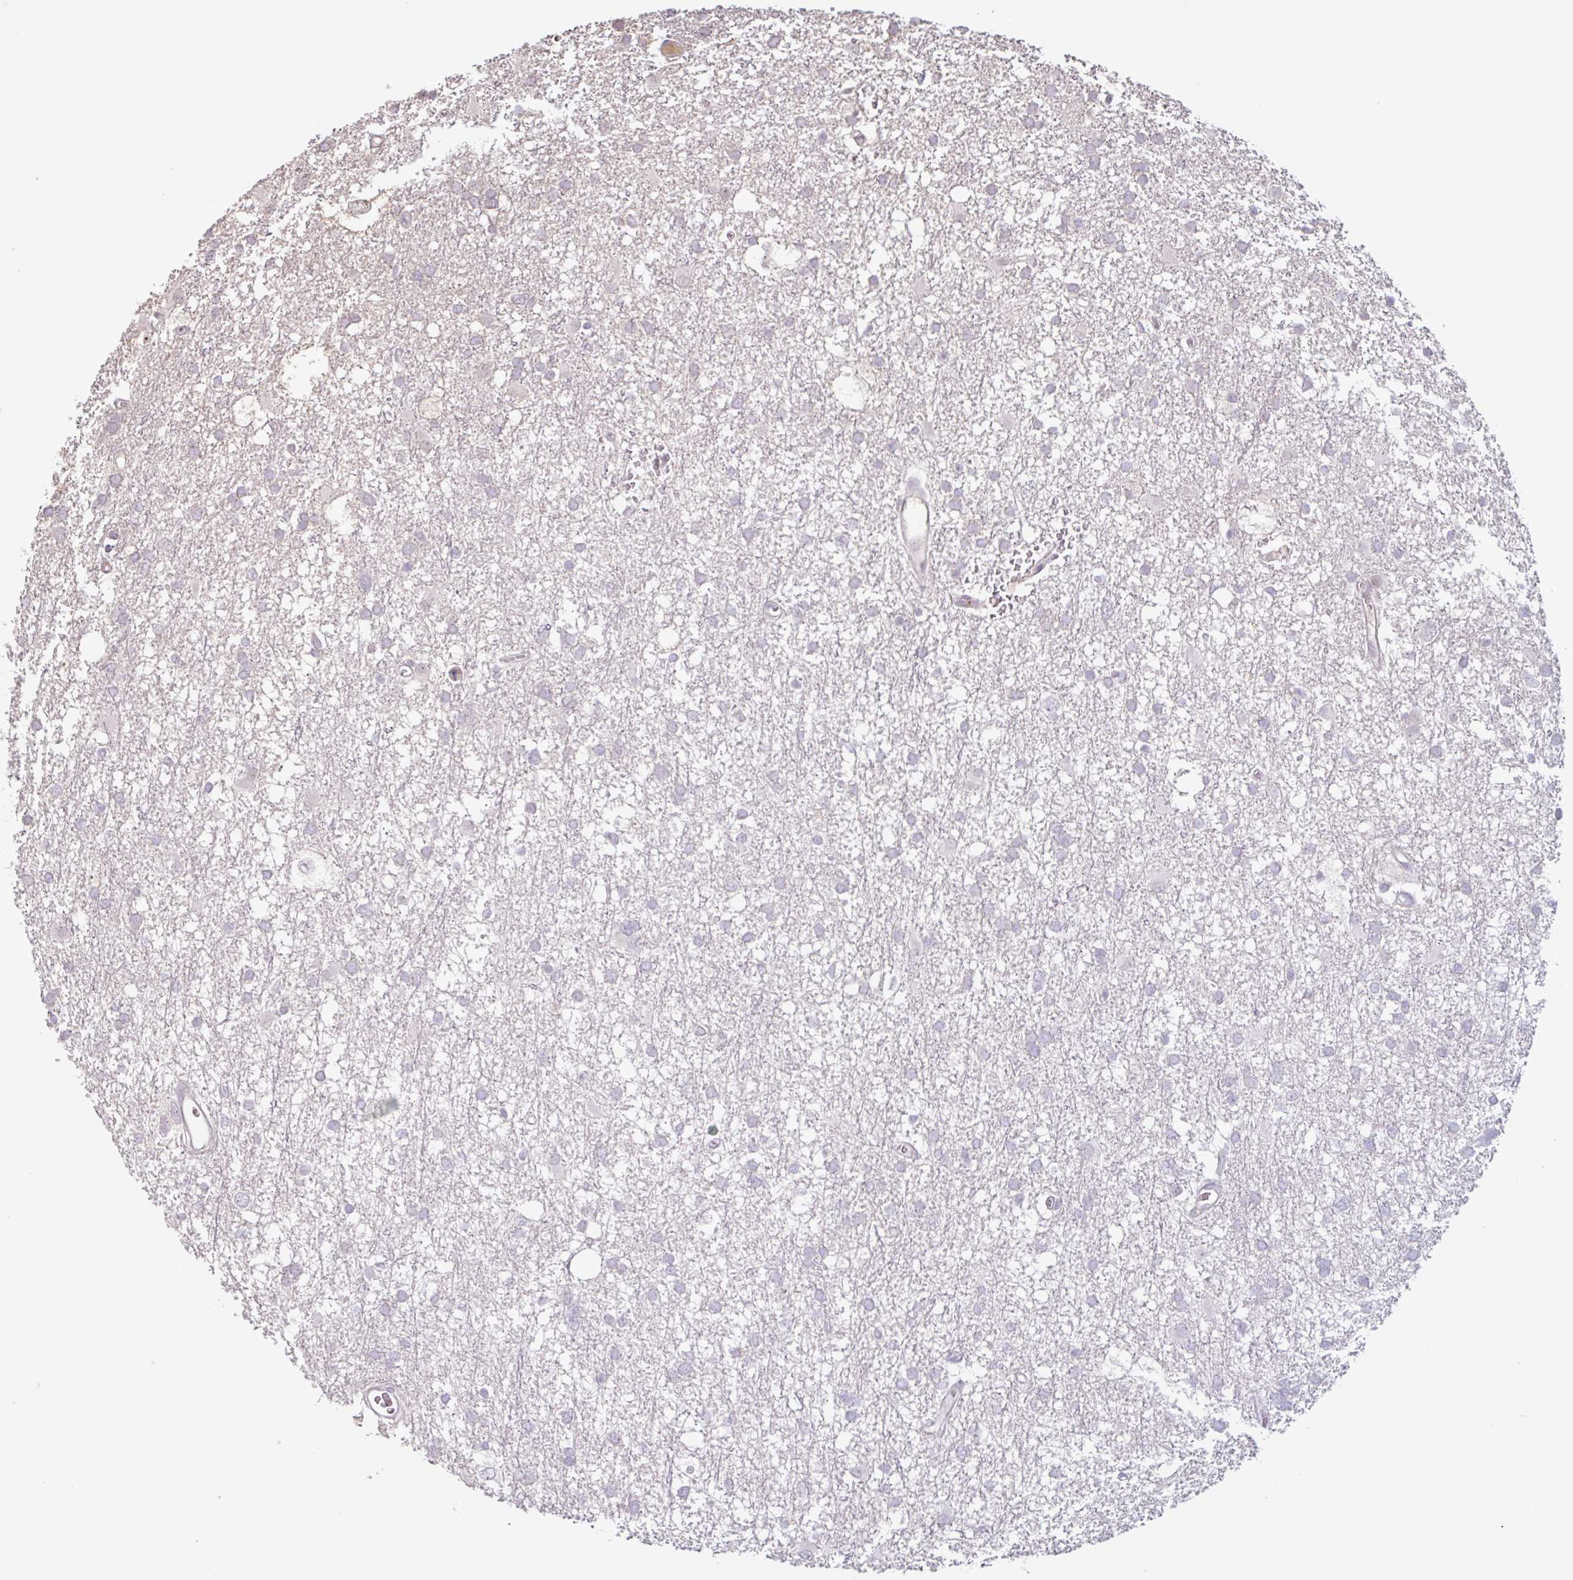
{"staining": {"intensity": "negative", "quantity": "none", "location": "none"}, "tissue": "glioma", "cell_type": "Tumor cells", "image_type": "cancer", "snomed": [{"axis": "morphology", "description": "Glioma, malignant, High grade"}, {"axis": "topography", "description": "Brain"}], "caption": "Immunohistochemistry image of glioma stained for a protein (brown), which demonstrates no expression in tumor cells. (DAB (3,3'-diaminobenzidine) immunohistochemistry, high magnification).", "gene": "TAF1D", "patient": {"sex": "male", "age": 61}}